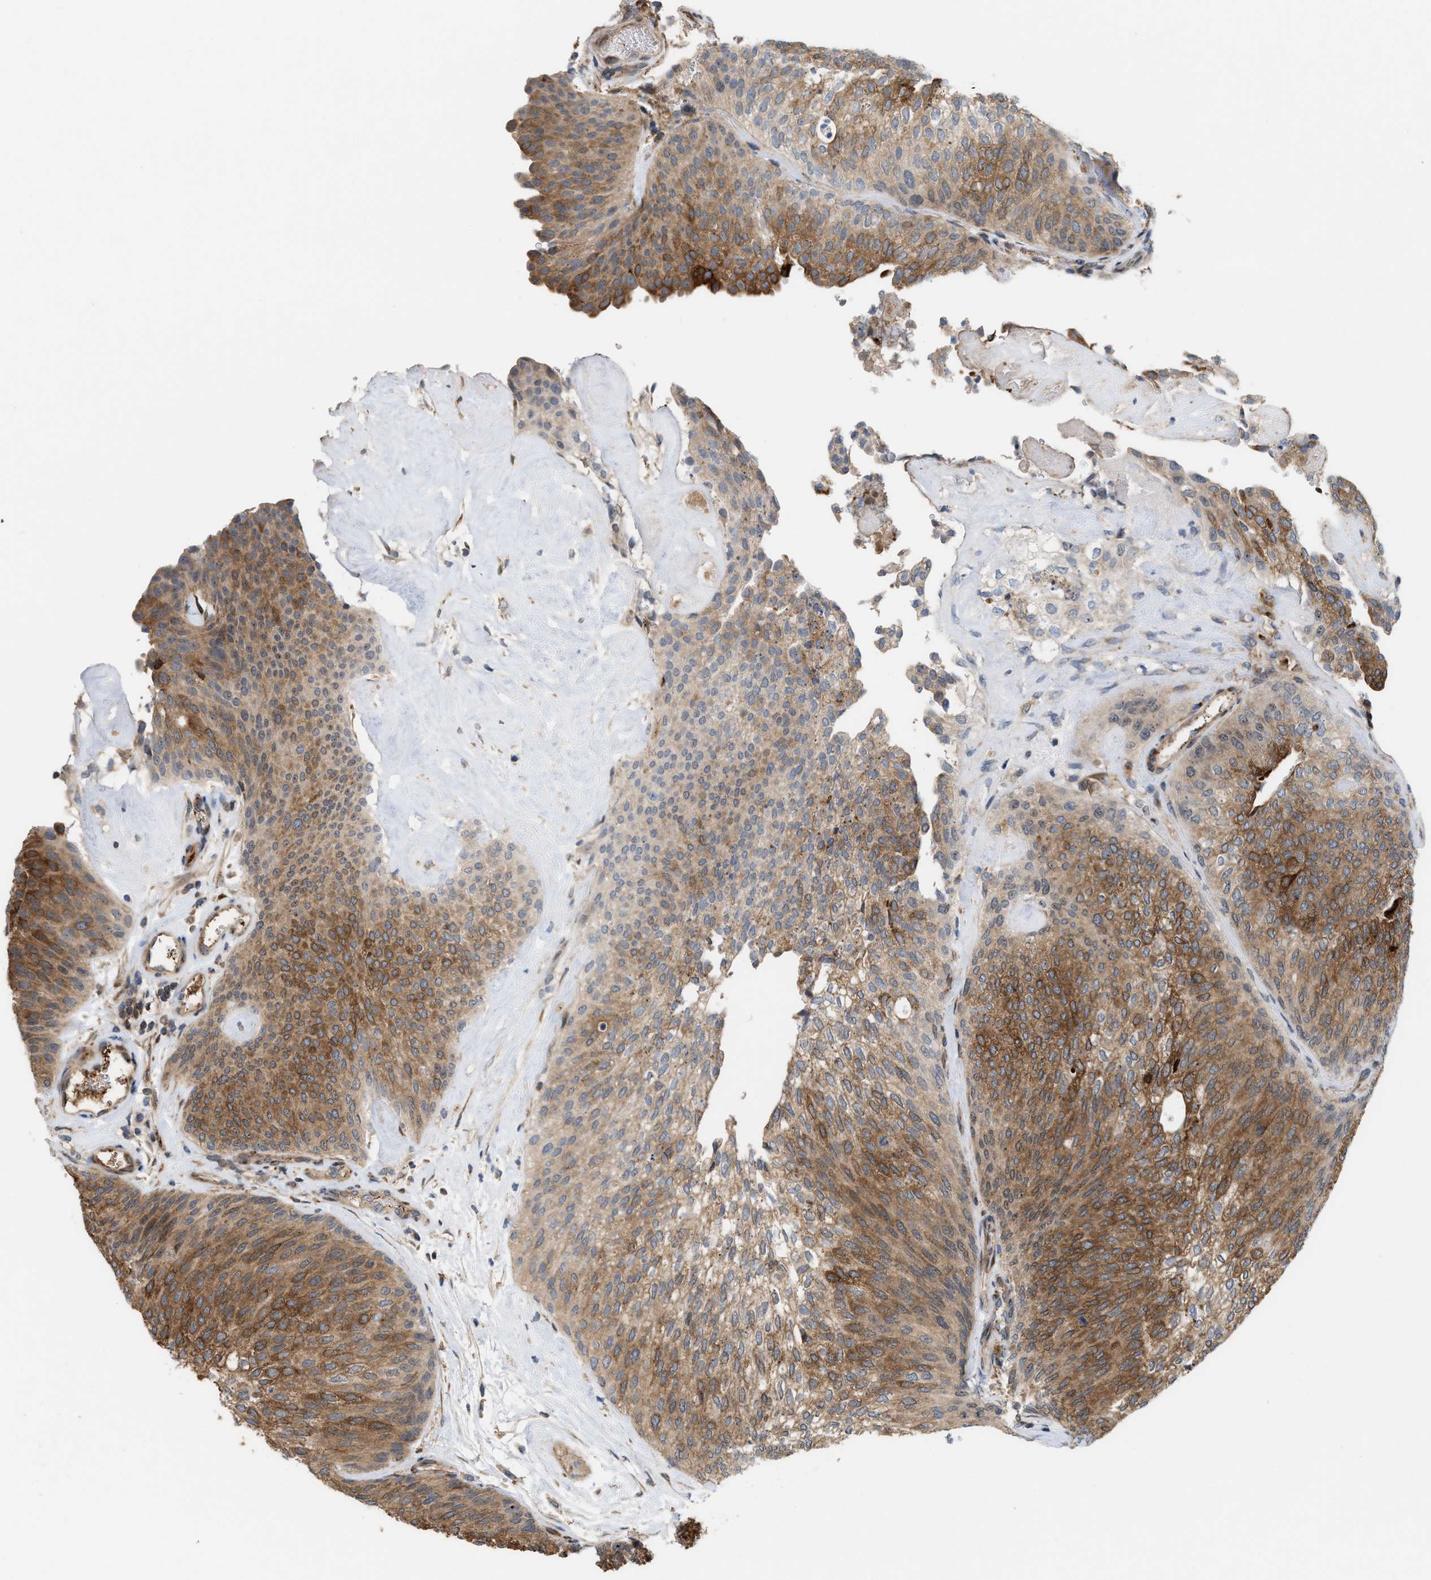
{"staining": {"intensity": "moderate", "quantity": ">75%", "location": "cytoplasmic/membranous"}, "tissue": "urothelial cancer", "cell_type": "Tumor cells", "image_type": "cancer", "snomed": [{"axis": "morphology", "description": "Urothelial carcinoma, Low grade"}, {"axis": "topography", "description": "Urinary bladder"}], "caption": "A brown stain labels moderate cytoplasmic/membranous positivity of a protein in human urothelial cancer tumor cells. Nuclei are stained in blue.", "gene": "DIPK1A", "patient": {"sex": "female", "age": 79}}